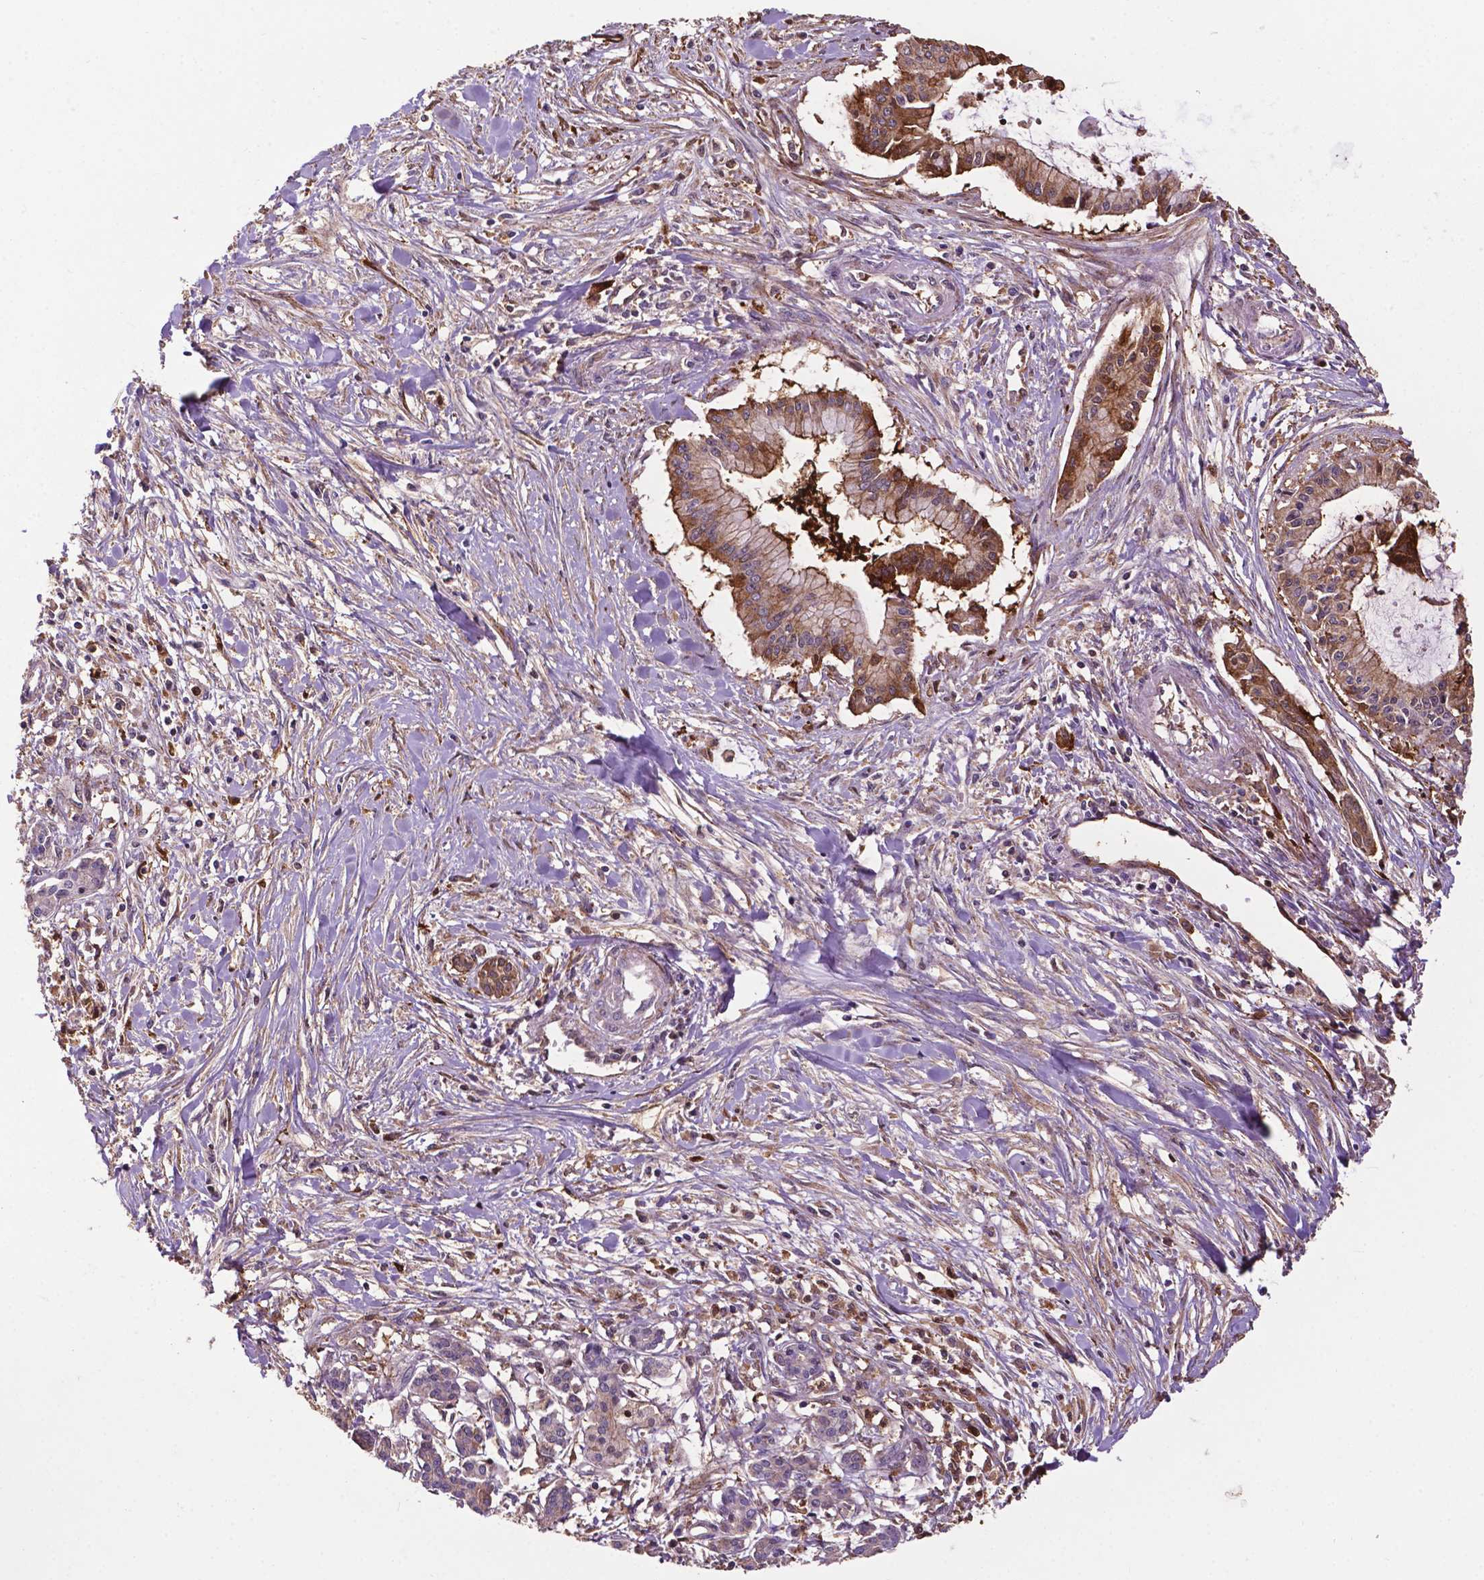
{"staining": {"intensity": "moderate", "quantity": "<25%", "location": "cytoplasmic/membranous"}, "tissue": "pancreatic cancer", "cell_type": "Tumor cells", "image_type": "cancer", "snomed": [{"axis": "morphology", "description": "Adenocarcinoma, NOS"}, {"axis": "topography", "description": "Pancreas"}], "caption": "An image of pancreatic cancer (adenocarcinoma) stained for a protein exhibits moderate cytoplasmic/membranous brown staining in tumor cells.", "gene": "SMAD3", "patient": {"sex": "male", "age": 48}}